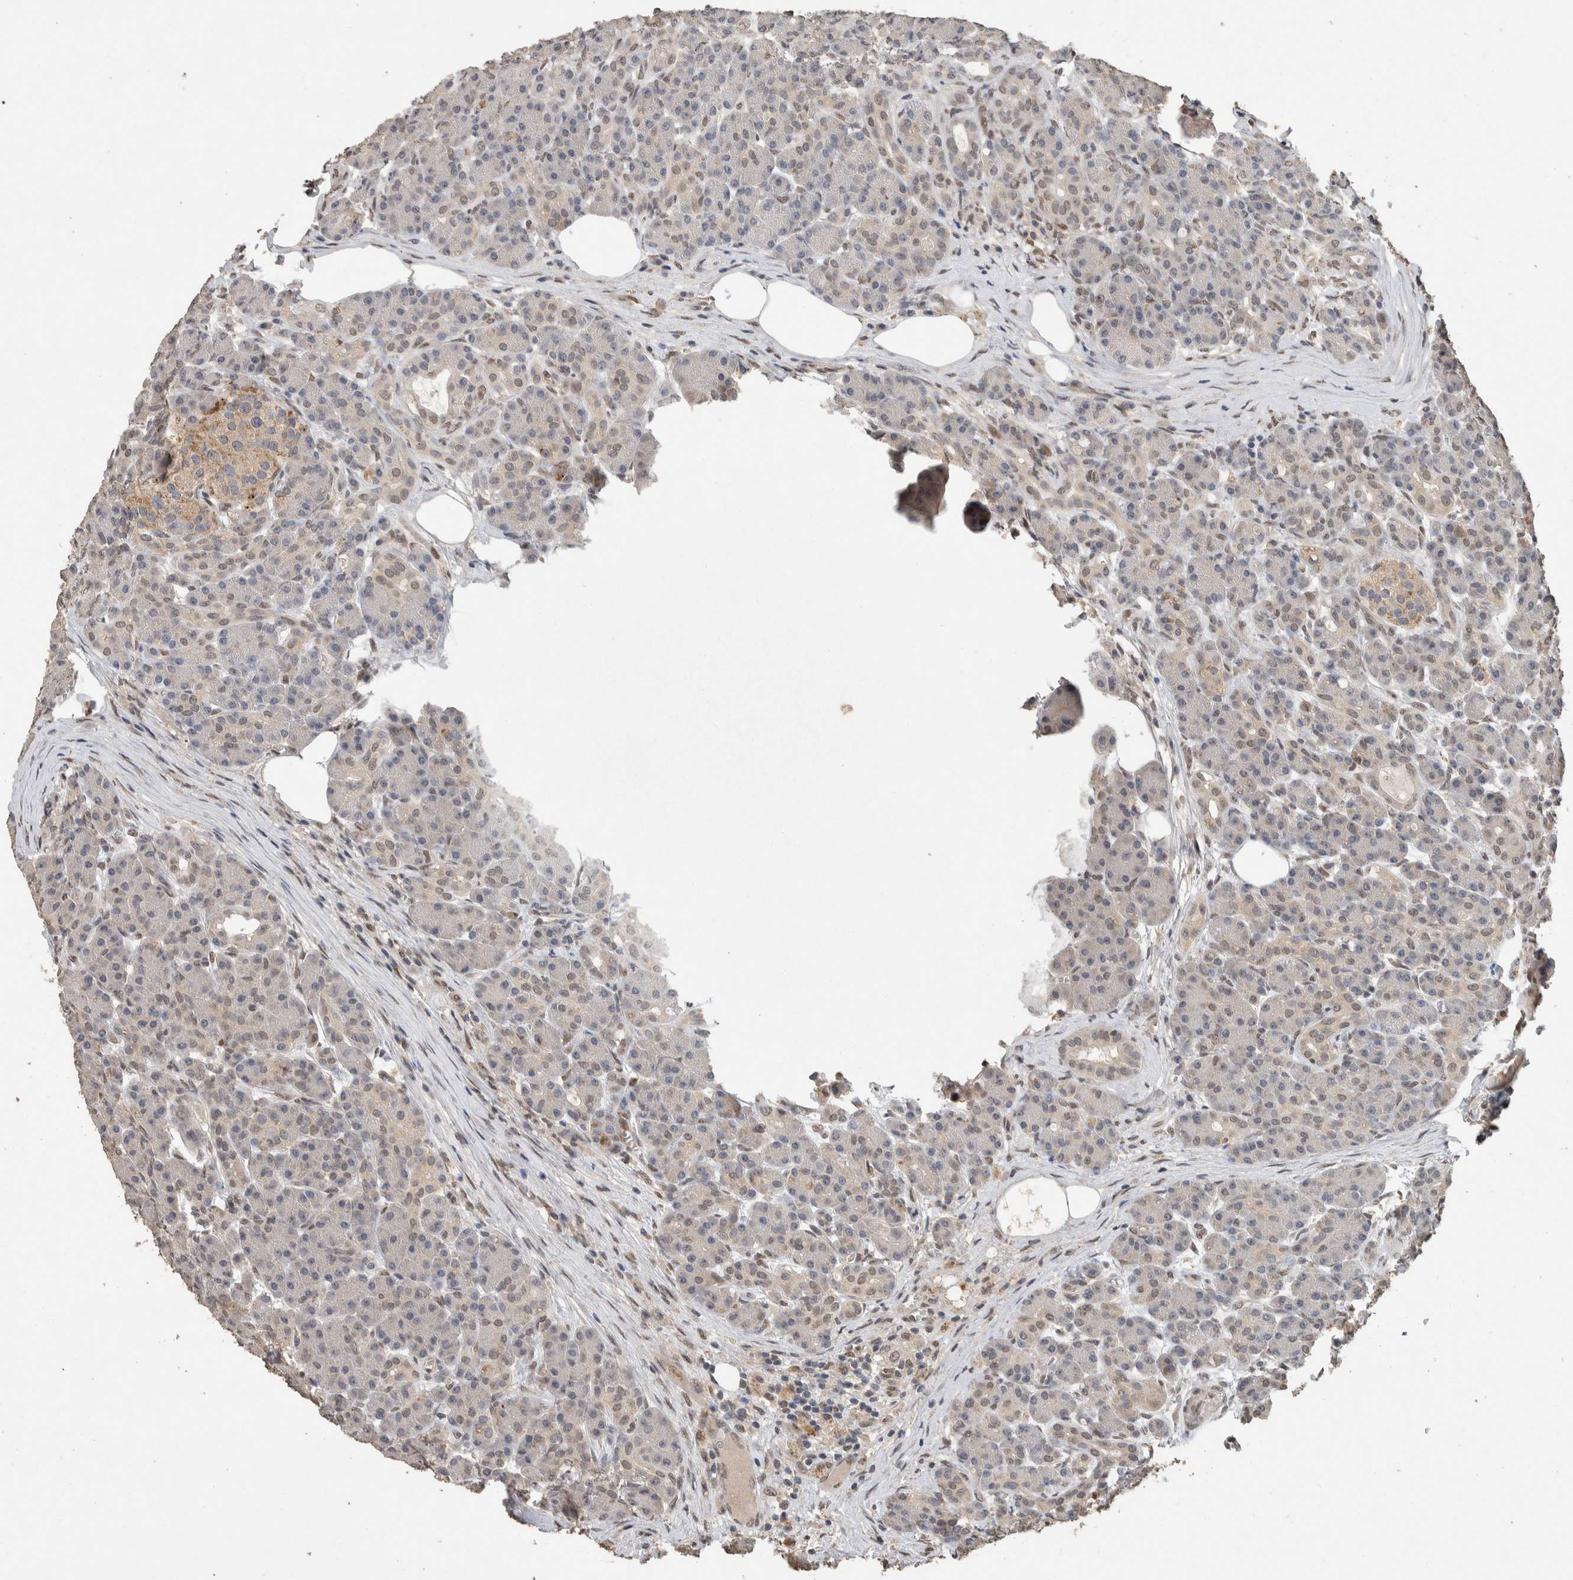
{"staining": {"intensity": "negative", "quantity": "none", "location": "none"}, "tissue": "pancreas", "cell_type": "Exocrine glandular cells", "image_type": "normal", "snomed": [{"axis": "morphology", "description": "Normal tissue, NOS"}, {"axis": "topography", "description": "Pancreas"}], "caption": "An image of pancreas stained for a protein exhibits no brown staining in exocrine glandular cells. (Immunohistochemistry (ihc), brightfield microscopy, high magnification).", "gene": "CYSRT1", "patient": {"sex": "male", "age": 63}}